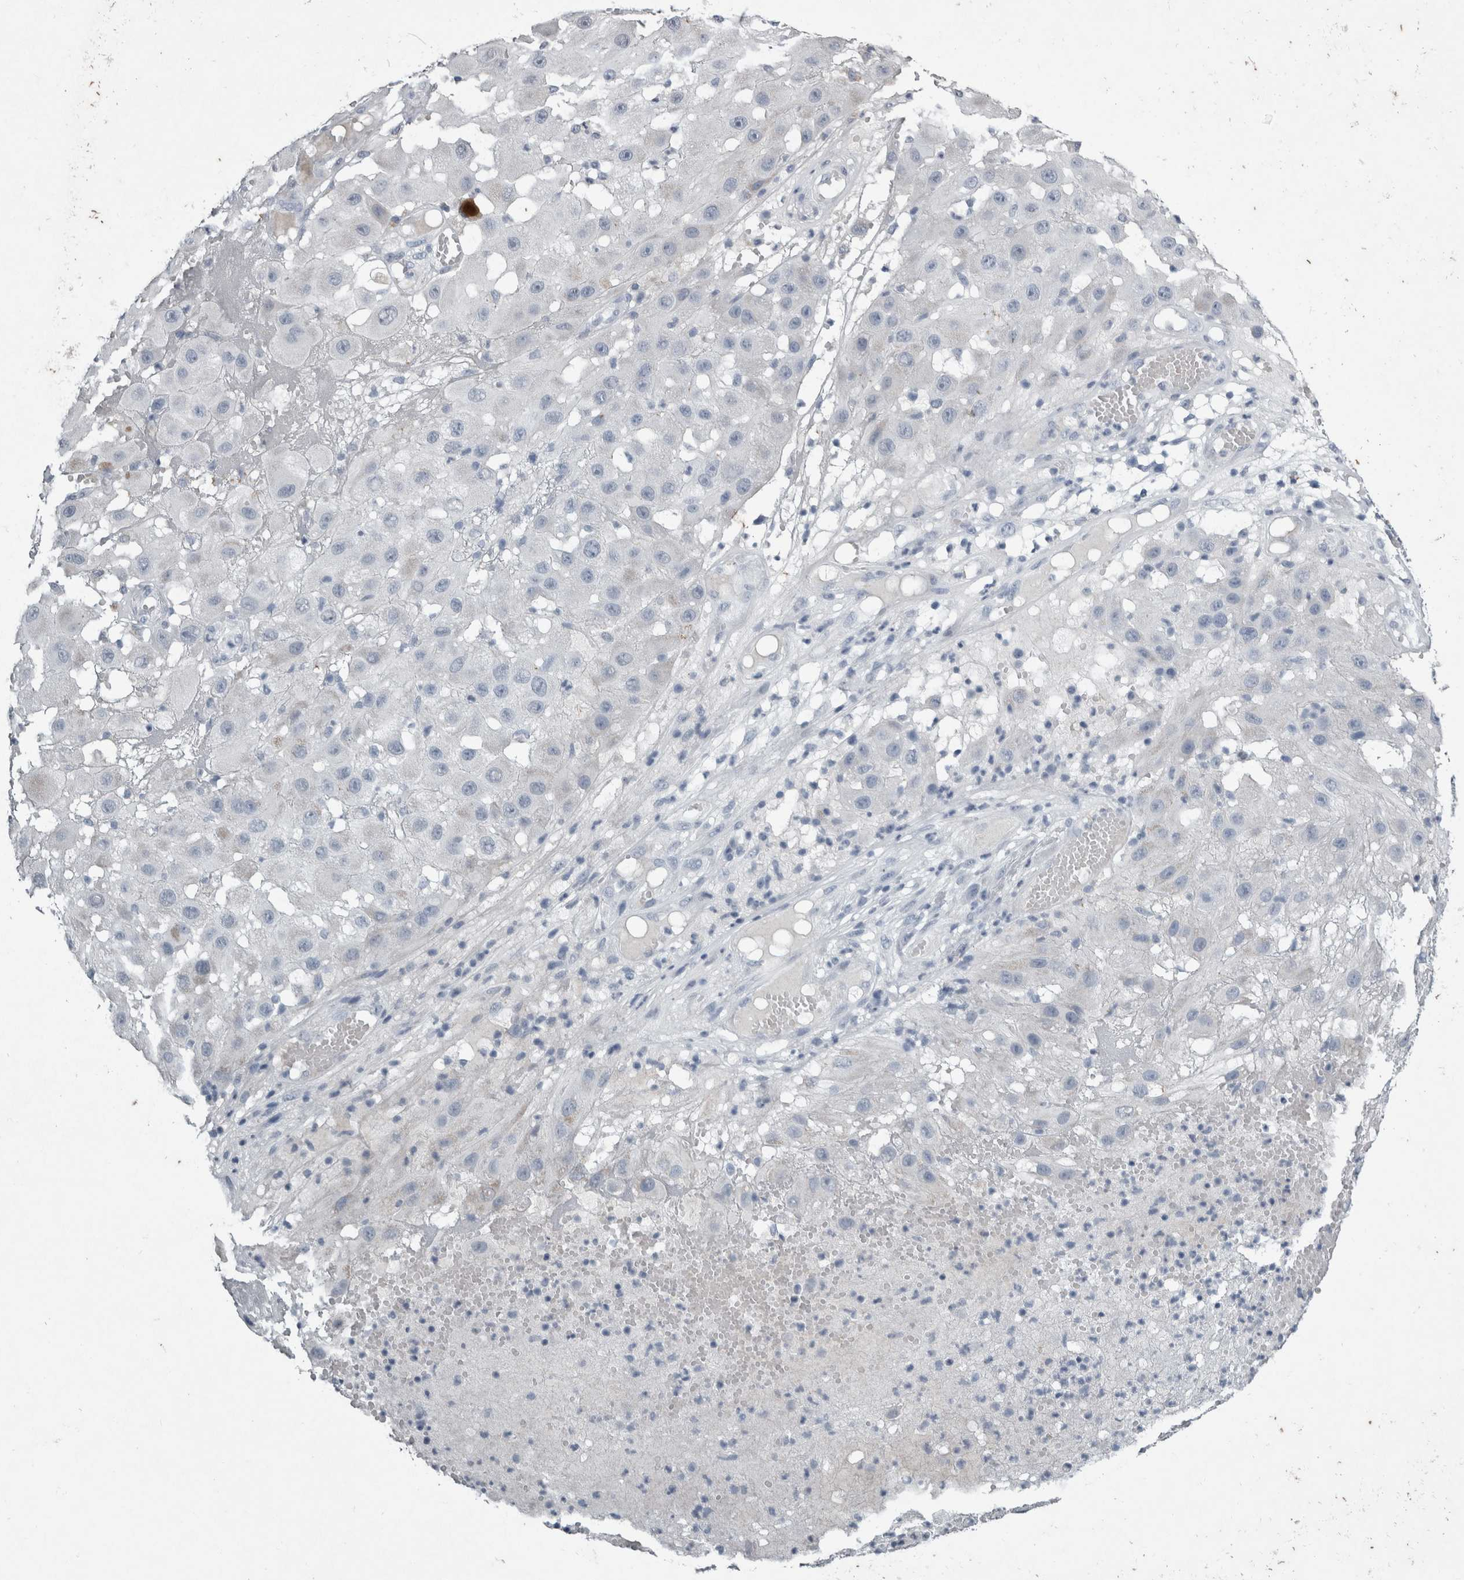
{"staining": {"intensity": "negative", "quantity": "none", "location": "none"}, "tissue": "melanoma", "cell_type": "Tumor cells", "image_type": "cancer", "snomed": [{"axis": "morphology", "description": "Malignant melanoma, NOS"}, {"axis": "topography", "description": "Skin"}], "caption": "This is an immunohistochemistry micrograph of human melanoma. There is no positivity in tumor cells.", "gene": "PDX1", "patient": {"sex": "female", "age": 81}}